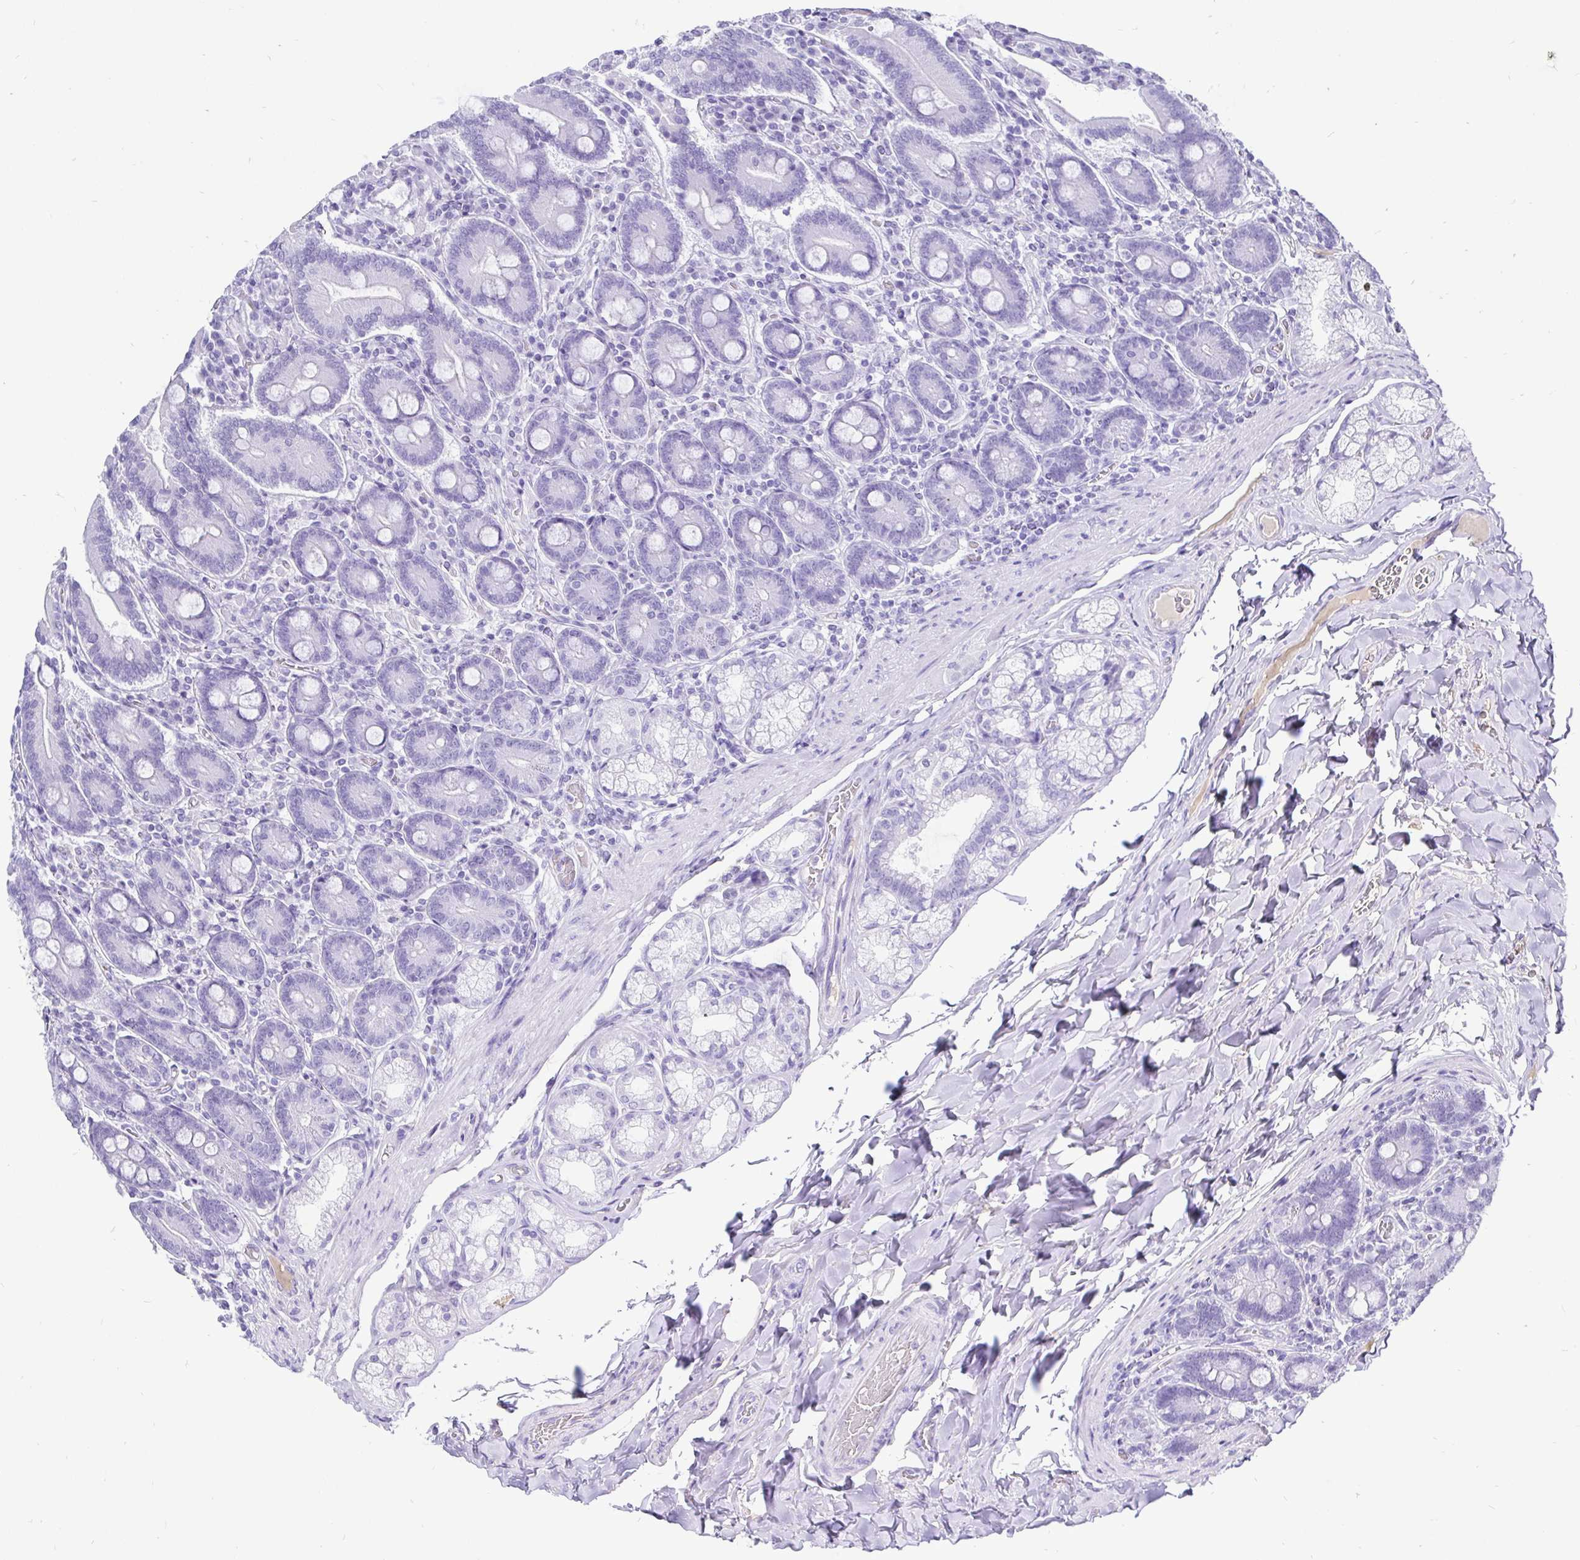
{"staining": {"intensity": "negative", "quantity": "none", "location": "none"}, "tissue": "duodenum", "cell_type": "Glandular cells", "image_type": "normal", "snomed": [{"axis": "morphology", "description": "Normal tissue, NOS"}, {"axis": "topography", "description": "Duodenum"}], "caption": "Immunohistochemistry (IHC) of benign duodenum exhibits no positivity in glandular cells. (DAB immunohistochemistry (IHC), high magnification).", "gene": "KRT13", "patient": {"sex": "female", "age": 62}}